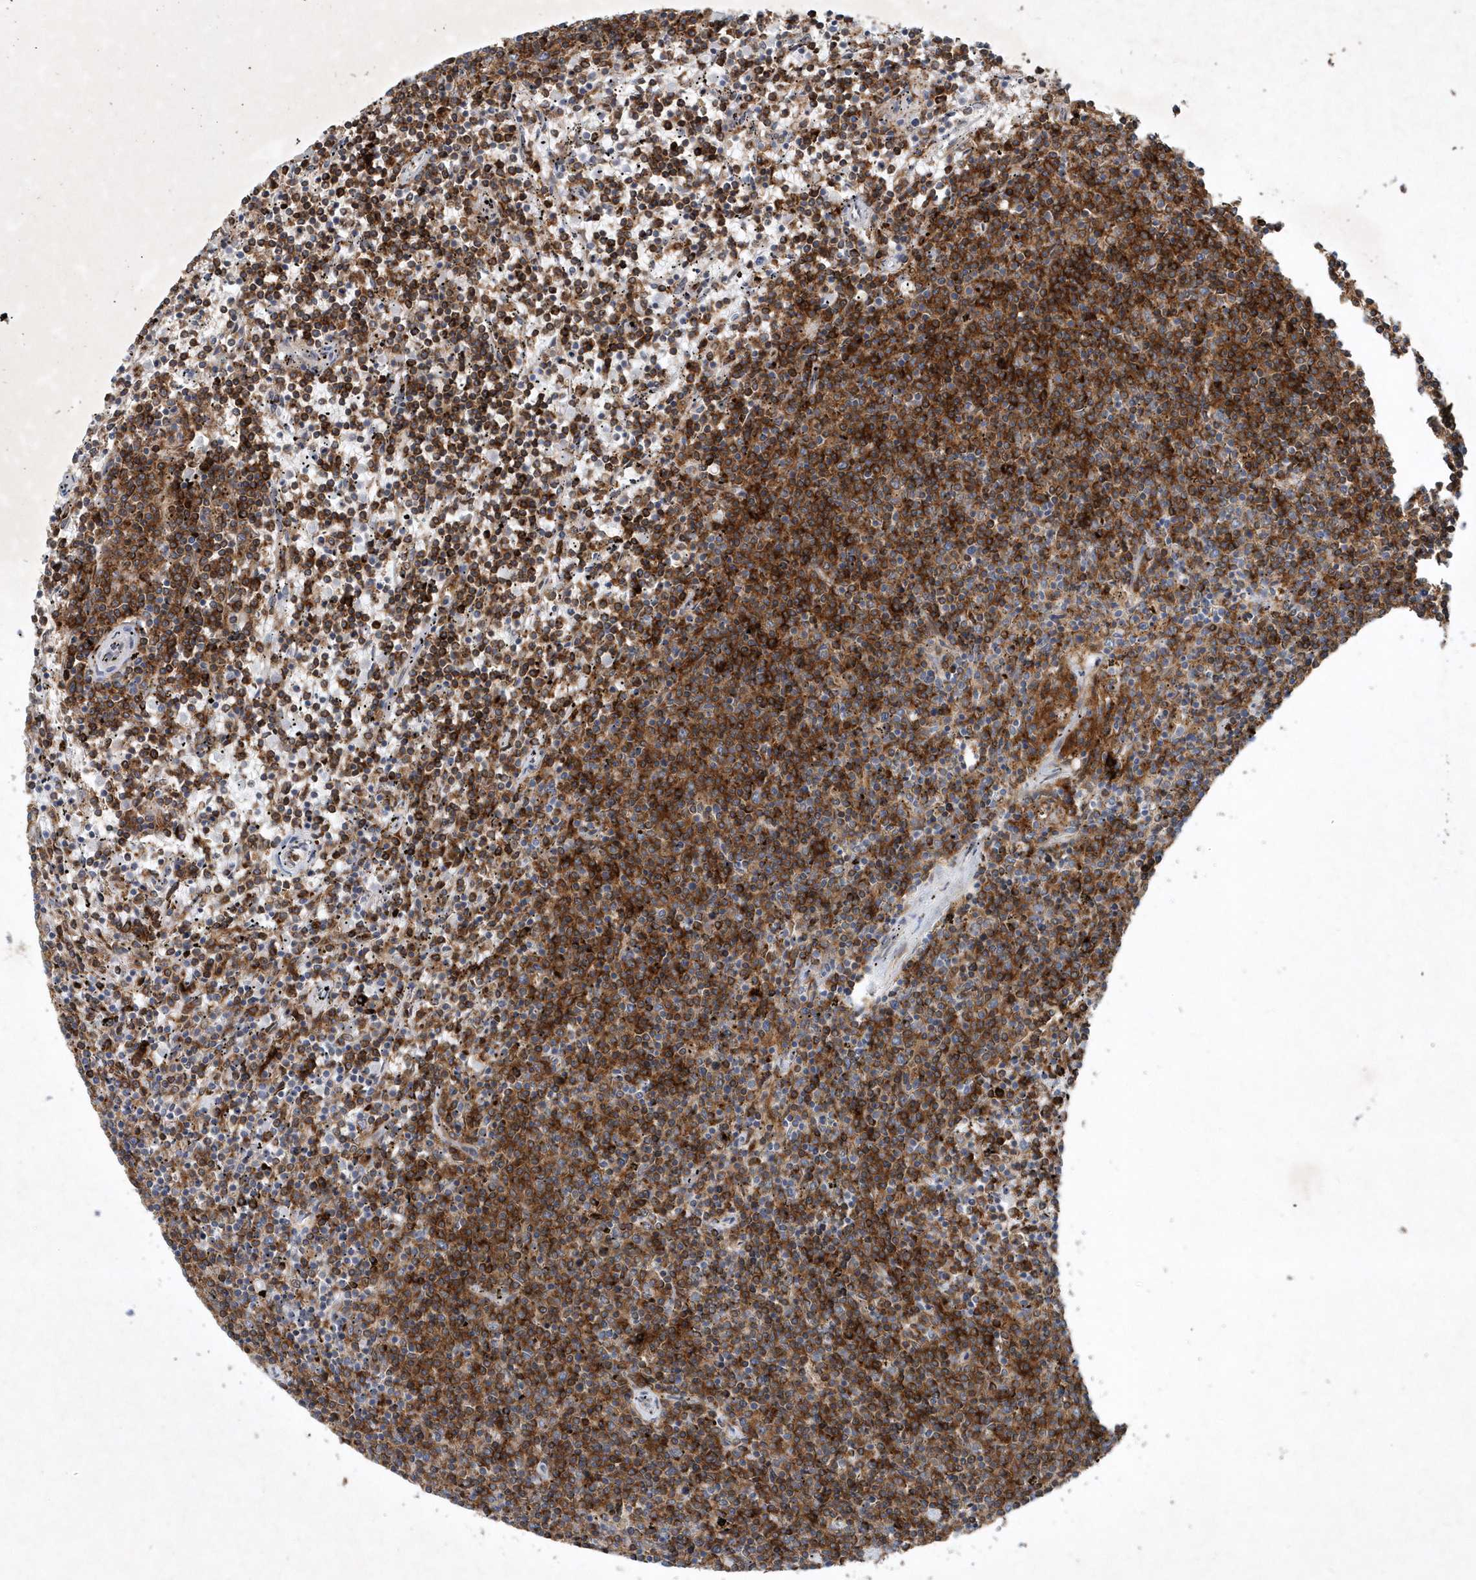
{"staining": {"intensity": "strong", "quantity": ">75%", "location": "cytoplasmic/membranous"}, "tissue": "lymphoma", "cell_type": "Tumor cells", "image_type": "cancer", "snomed": [{"axis": "morphology", "description": "Malignant lymphoma, non-Hodgkin's type, Low grade"}, {"axis": "topography", "description": "Spleen"}], "caption": "An immunohistochemistry image of neoplastic tissue is shown. Protein staining in brown highlights strong cytoplasmic/membranous positivity in malignant lymphoma, non-Hodgkin's type (low-grade) within tumor cells.", "gene": "P2RY10", "patient": {"sex": "female", "age": 50}}